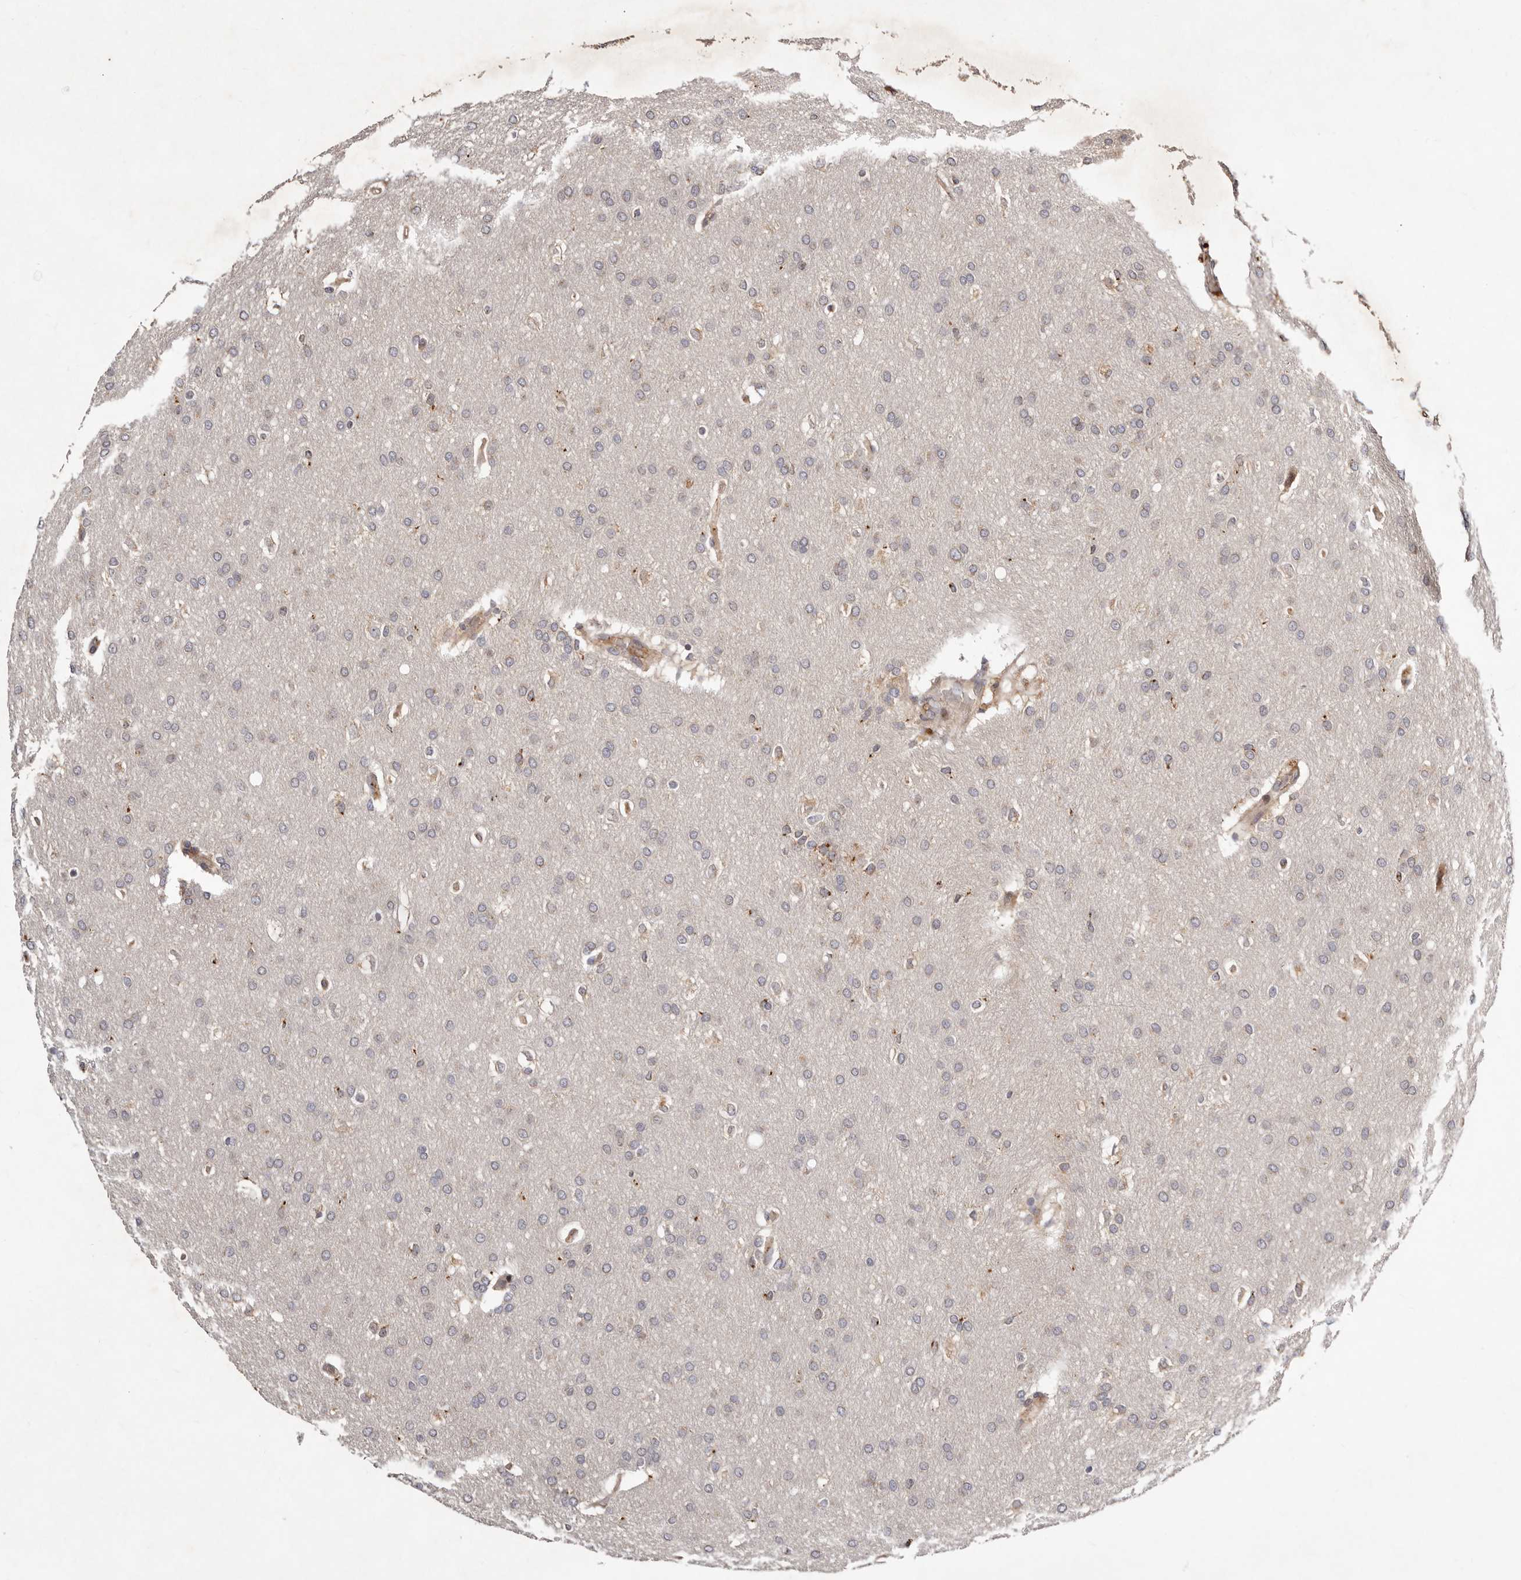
{"staining": {"intensity": "weak", "quantity": "<25%", "location": "cytoplasmic/membranous"}, "tissue": "glioma", "cell_type": "Tumor cells", "image_type": "cancer", "snomed": [{"axis": "morphology", "description": "Glioma, malignant, Low grade"}, {"axis": "topography", "description": "Brain"}], "caption": "Malignant glioma (low-grade) stained for a protein using immunohistochemistry reveals no expression tumor cells.", "gene": "DACT2", "patient": {"sex": "female", "age": 37}}